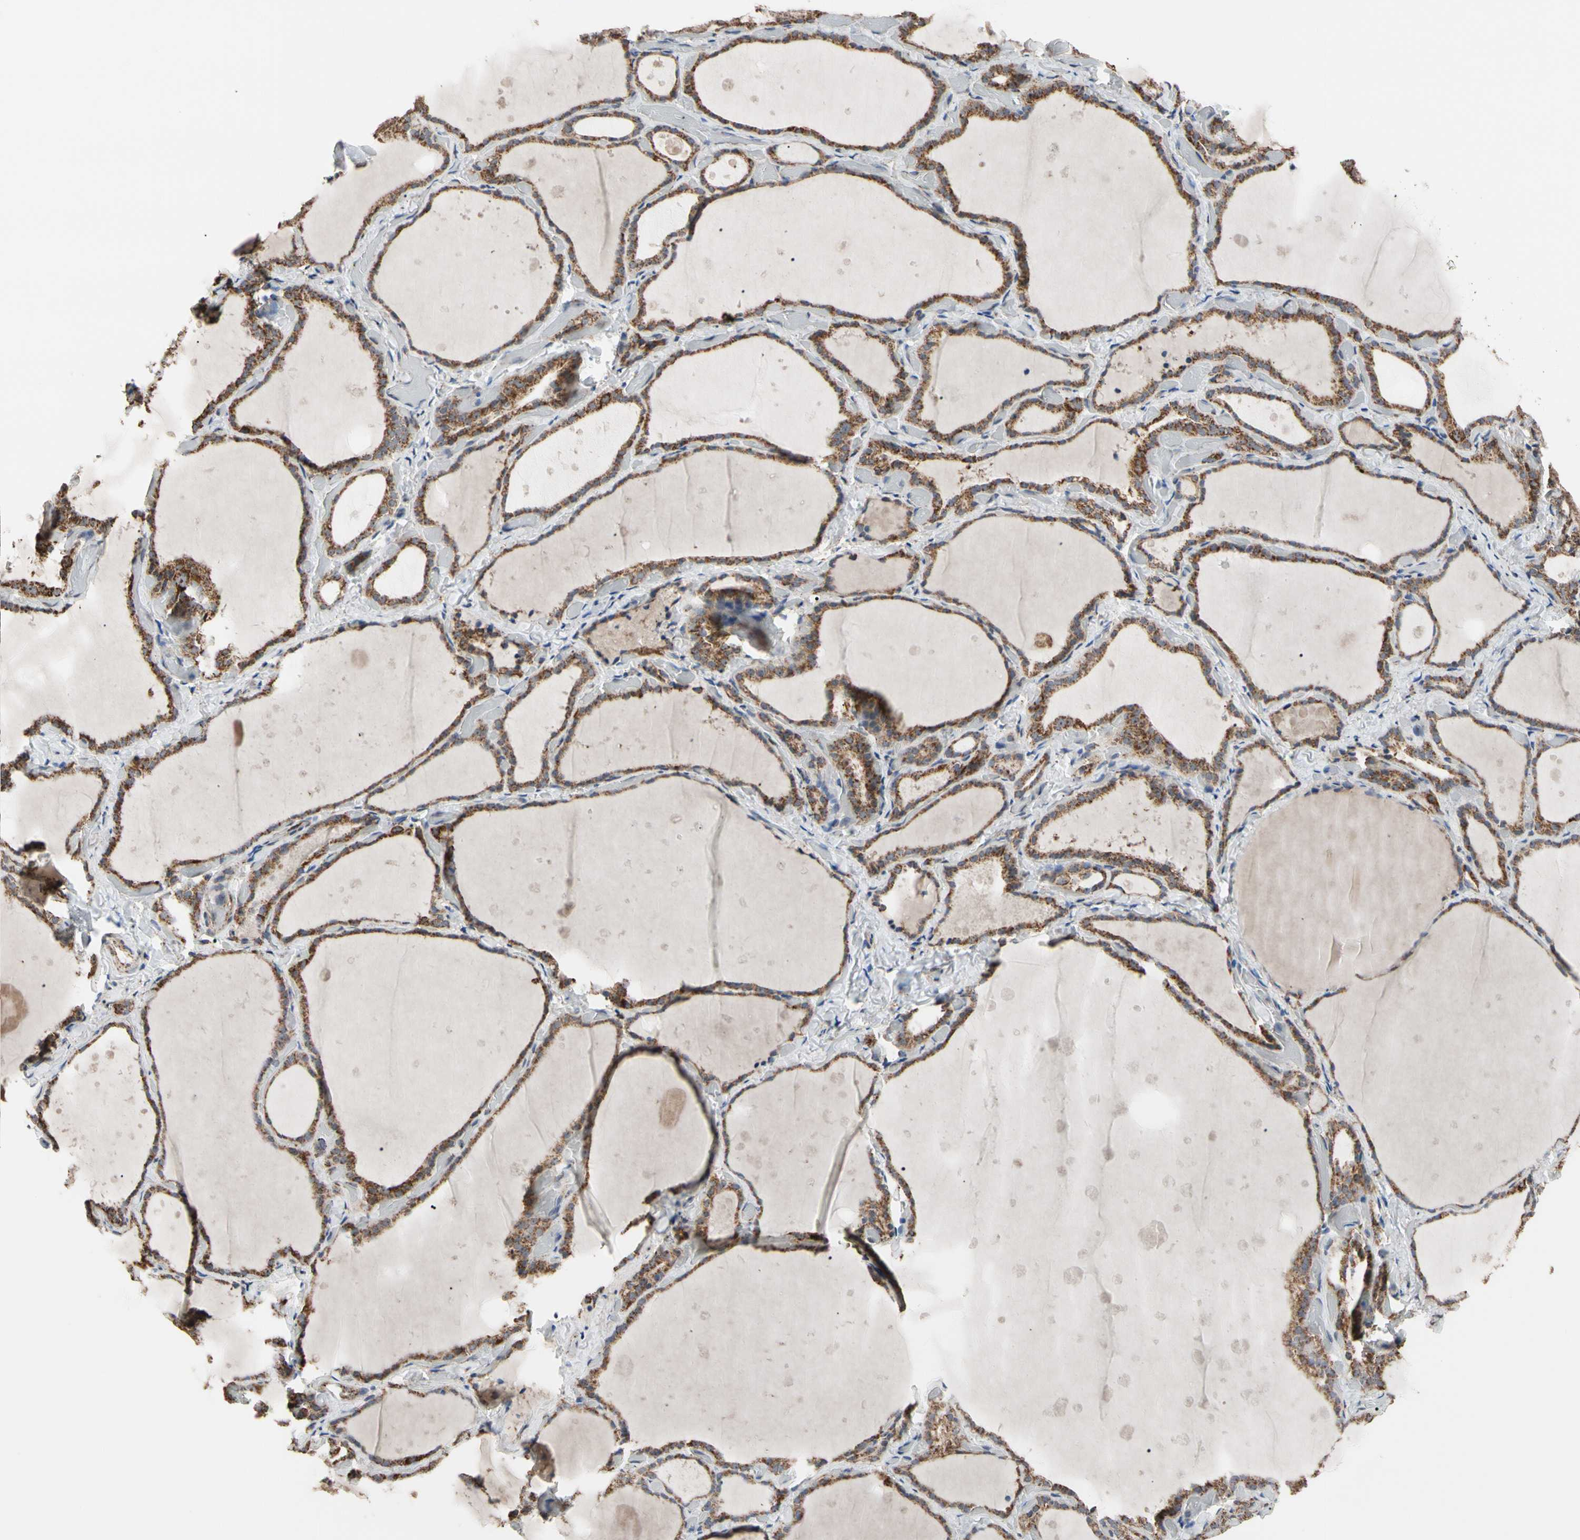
{"staining": {"intensity": "strong", "quantity": ">75%", "location": "cytoplasmic/membranous"}, "tissue": "thyroid gland", "cell_type": "Glandular cells", "image_type": "normal", "snomed": [{"axis": "morphology", "description": "Normal tissue, NOS"}, {"axis": "topography", "description": "Thyroid gland"}], "caption": "Strong cytoplasmic/membranous protein staining is present in approximately >75% of glandular cells in thyroid gland.", "gene": "FAM110B", "patient": {"sex": "female", "age": 44}}